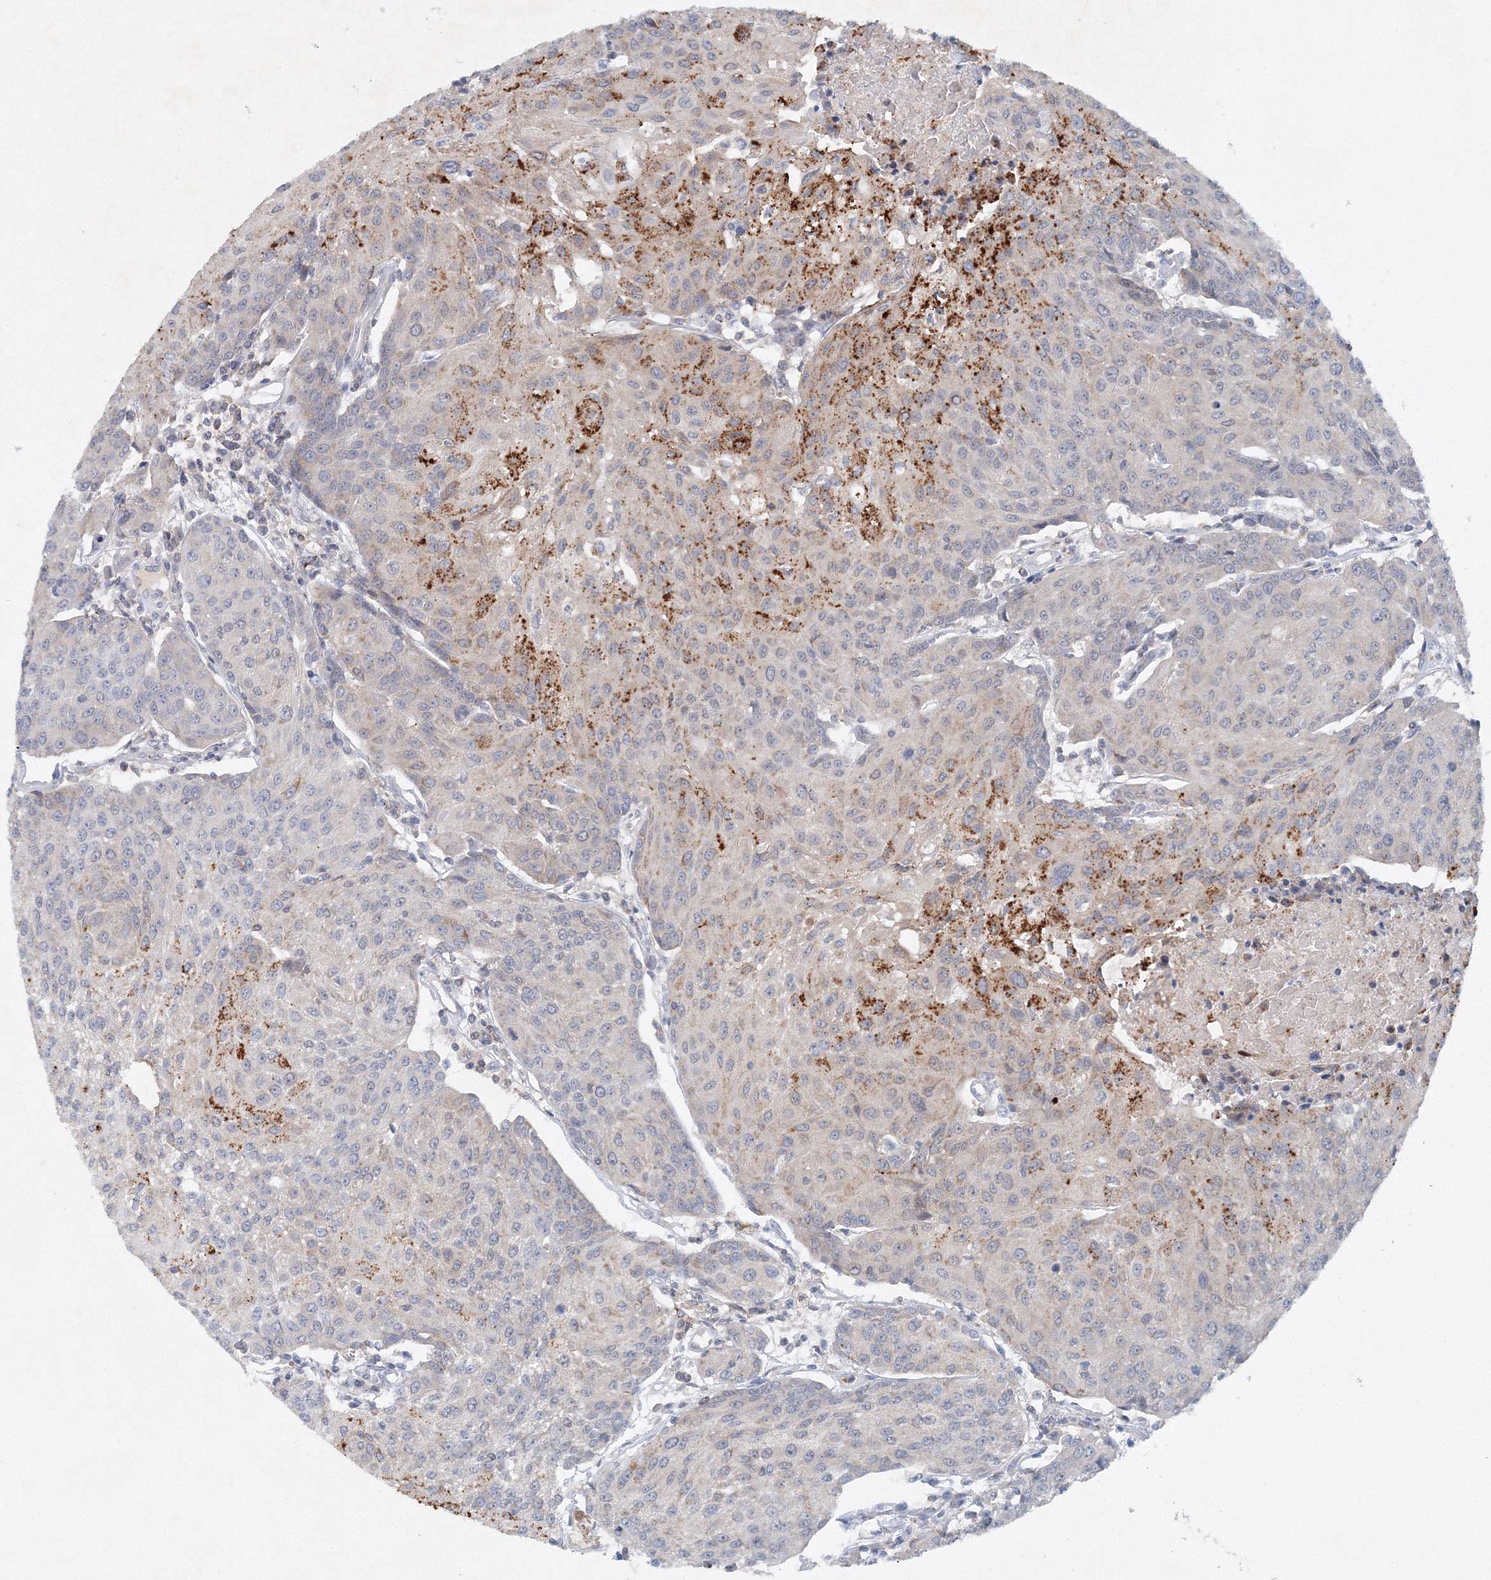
{"staining": {"intensity": "moderate", "quantity": "<25%", "location": "cytoplasmic/membranous"}, "tissue": "urothelial cancer", "cell_type": "Tumor cells", "image_type": "cancer", "snomed": [{"axis": "morphology", "description": "Urothelial carcinoma, High grade"}, {"axis": "topography", "description": "Urinary bladder"}], "caption": "High-power microscopy captured an IHC image of urothelial cancer, revealing moderate cytoplasmic/membranous expression in about <25% of tumor cells. (Stains: DAB (3,3'-diaminobenzidine) in brown, nuclei in blue, Microscopy: brightfield microscopy at high magnification).", "gene": "SH3BP5", "patient": {"sex": "female", "age": 85}}